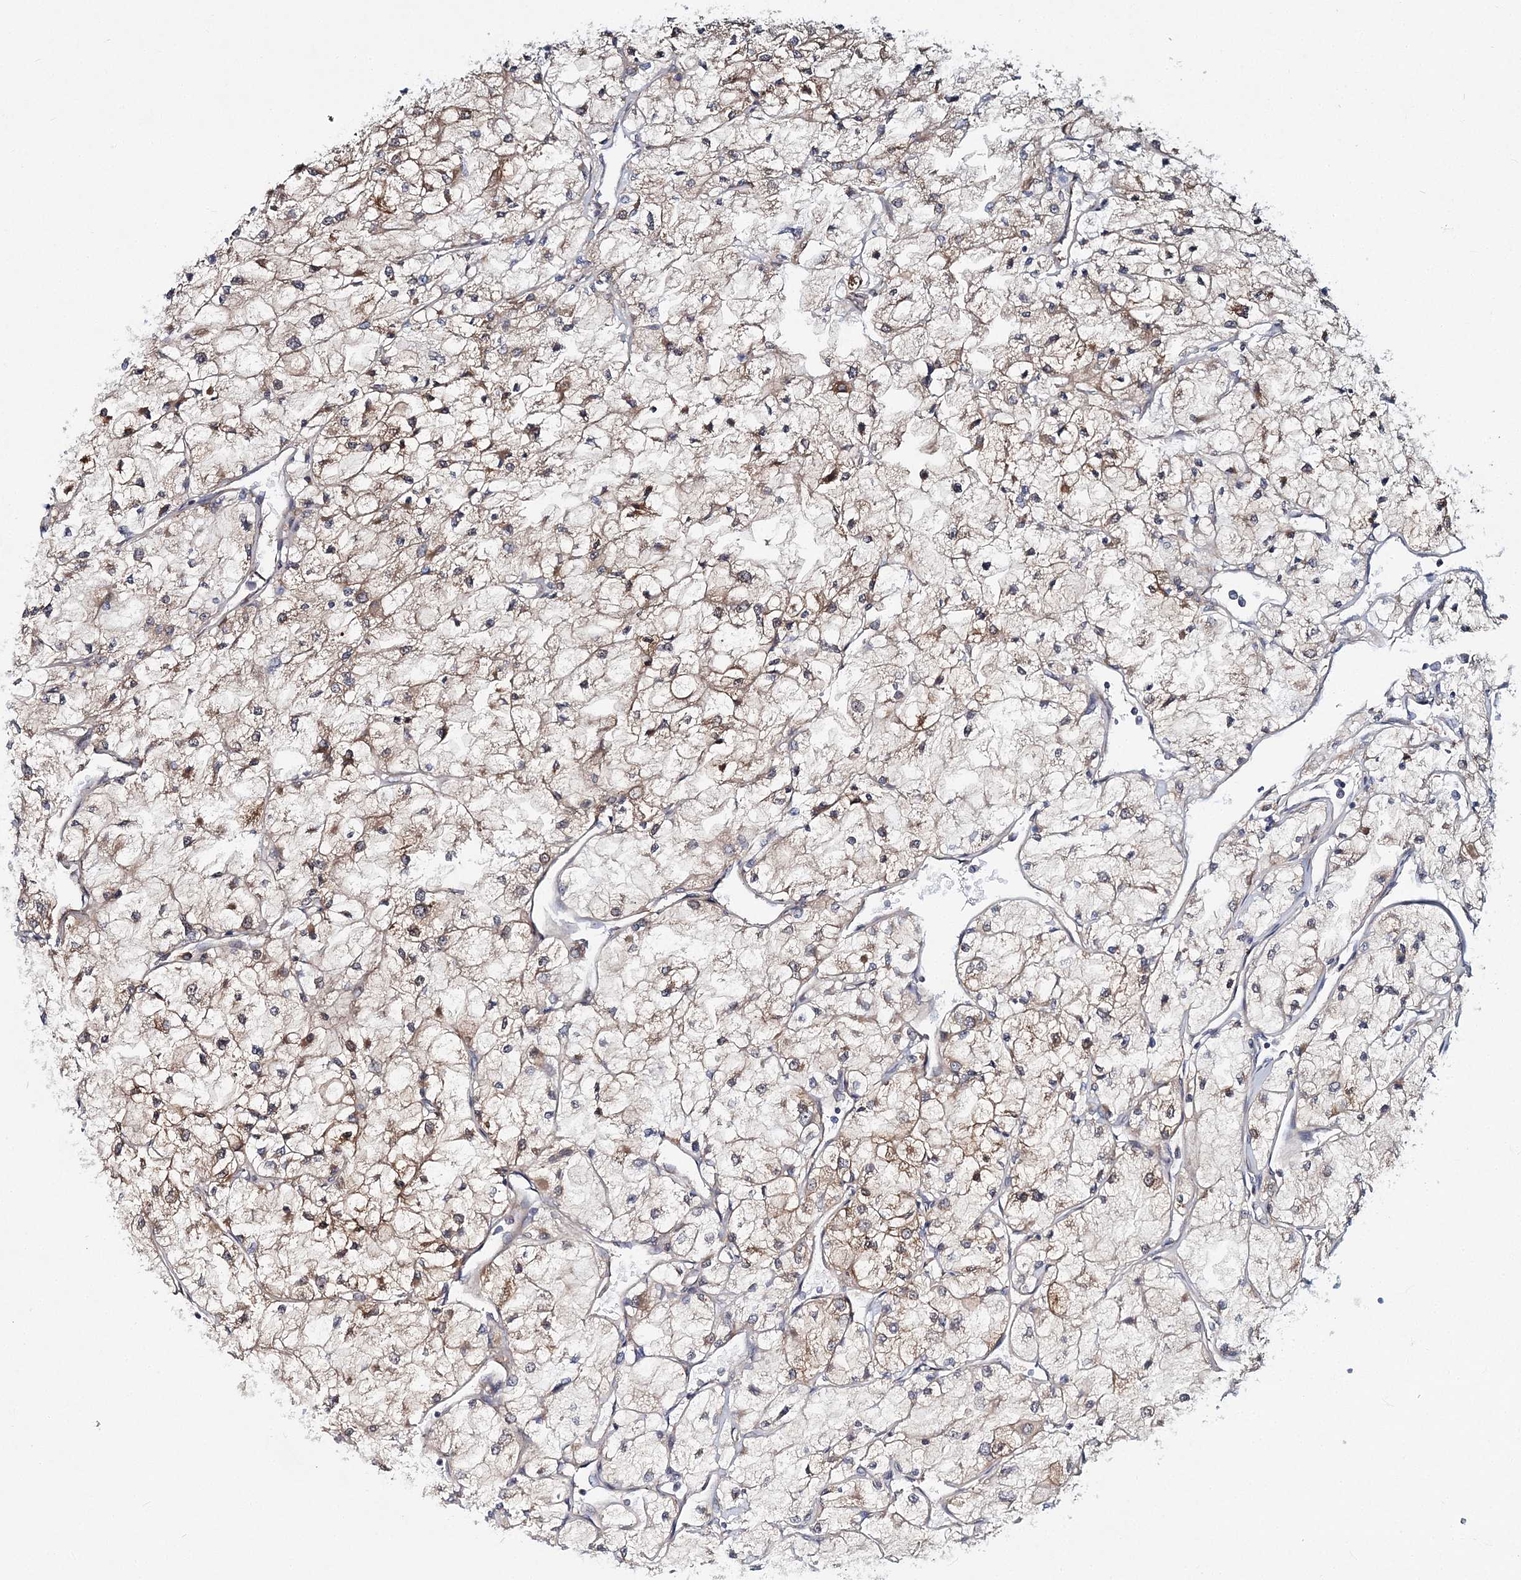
{"staining": {"intensity": "moderate", "quantity": "<25%", "location": "cytoplasmic/membranous"}, "tissue": "renal cancer", "cell_type": "Tumor cells", "image_type": "cancer", "snomed": [{"axis": "morphology", "description": "Adenocarcinoma, NOS"}, {"axis": "topography", "description": "Kidney"}], "caption": "Tumor cells exhibit moderate cytoplasmic/membranous staining in about <25% of cells in renal adenocarcinoma.", "gene": "NBAS", "patient": {"sex": "male", "age": 80}}